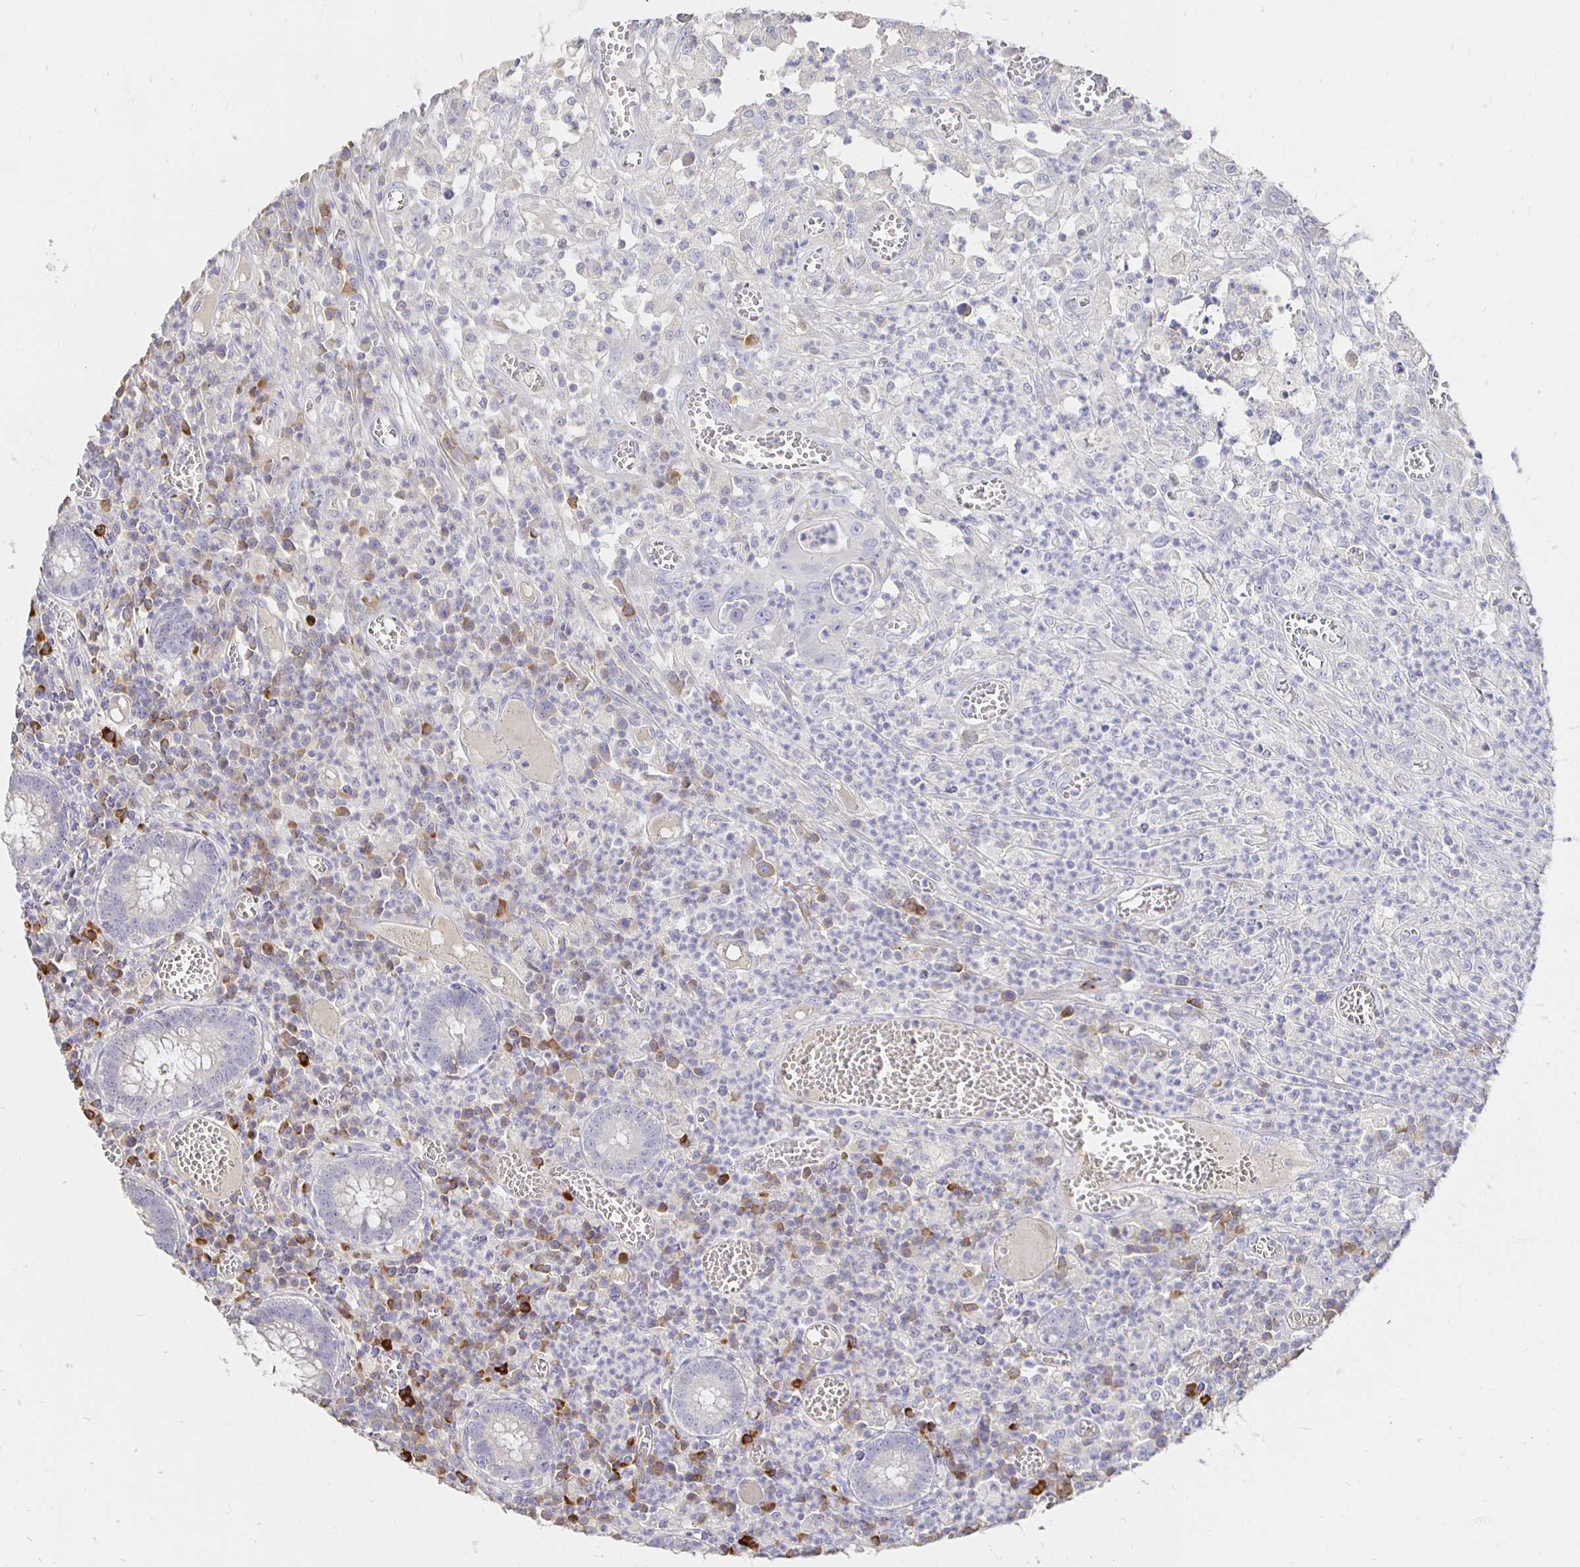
{"staining": {"intensity": "negative", "quantity": "none", "location": "none"}, "tissue": "colorectal cancer", "cell_type": "Tumor cells", "image_type": "cancer", "snomed": [{"axis": "morphology", "description": "Normal tissue, NOS"}, {"axis": "morphology", "description": "Adenocarcinoma, NOS"}, {"axis": "topography", "description": "Colon"}], "caption": "There is no significant staining in tumor cells of colorectal adenocarcinoma.", "gene": "CXCR3", "patient": {"sex": "male", "age": 65}}